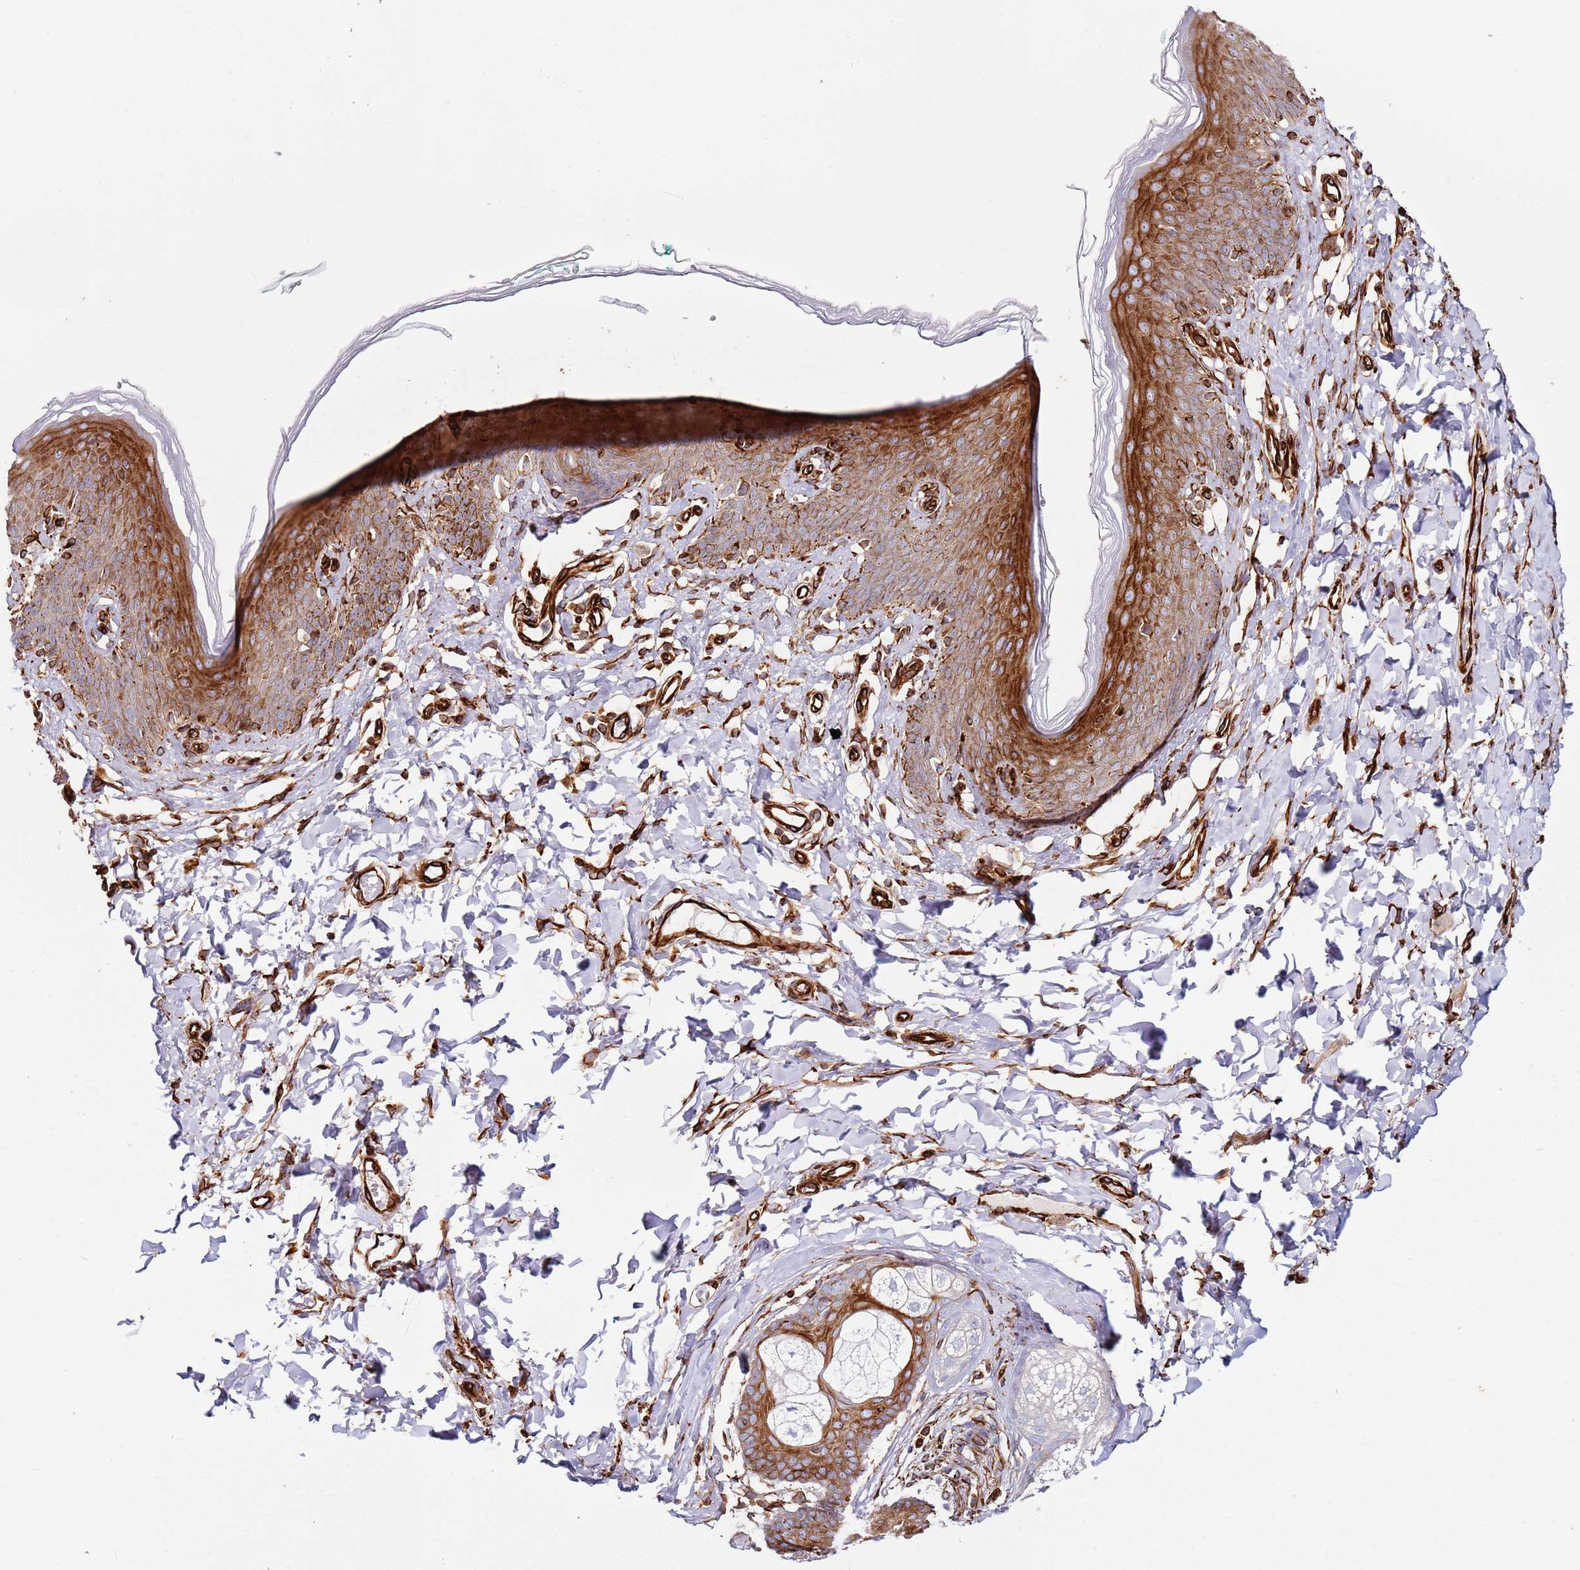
{"staining": {"intensity": "strong", "quantity": ">75%", "location": "cytoplasmic/membranous"}, "tissue": "skin", "cell_type": "Epidermal cells", "image_type": "normal", "snomed": [{"axis": "morphology", "description": "Normal tissue, NOS"}, {"axis": "topography", "description": "Vulva"}], "caption": "Protein expression analysis of normal human skin reveals strong cytoplasmic/membranous expression in approximately >75% of epidermal cells. The staining was performed using DAB (3,3'-diaminobenzidine) to visualize the protein expression in brown, while the nuclei were stained in blue with hematoxylin (Magnification: 20x).", "gene": "MRGPRE", "patient": {"sex": "female", "age": 66}}